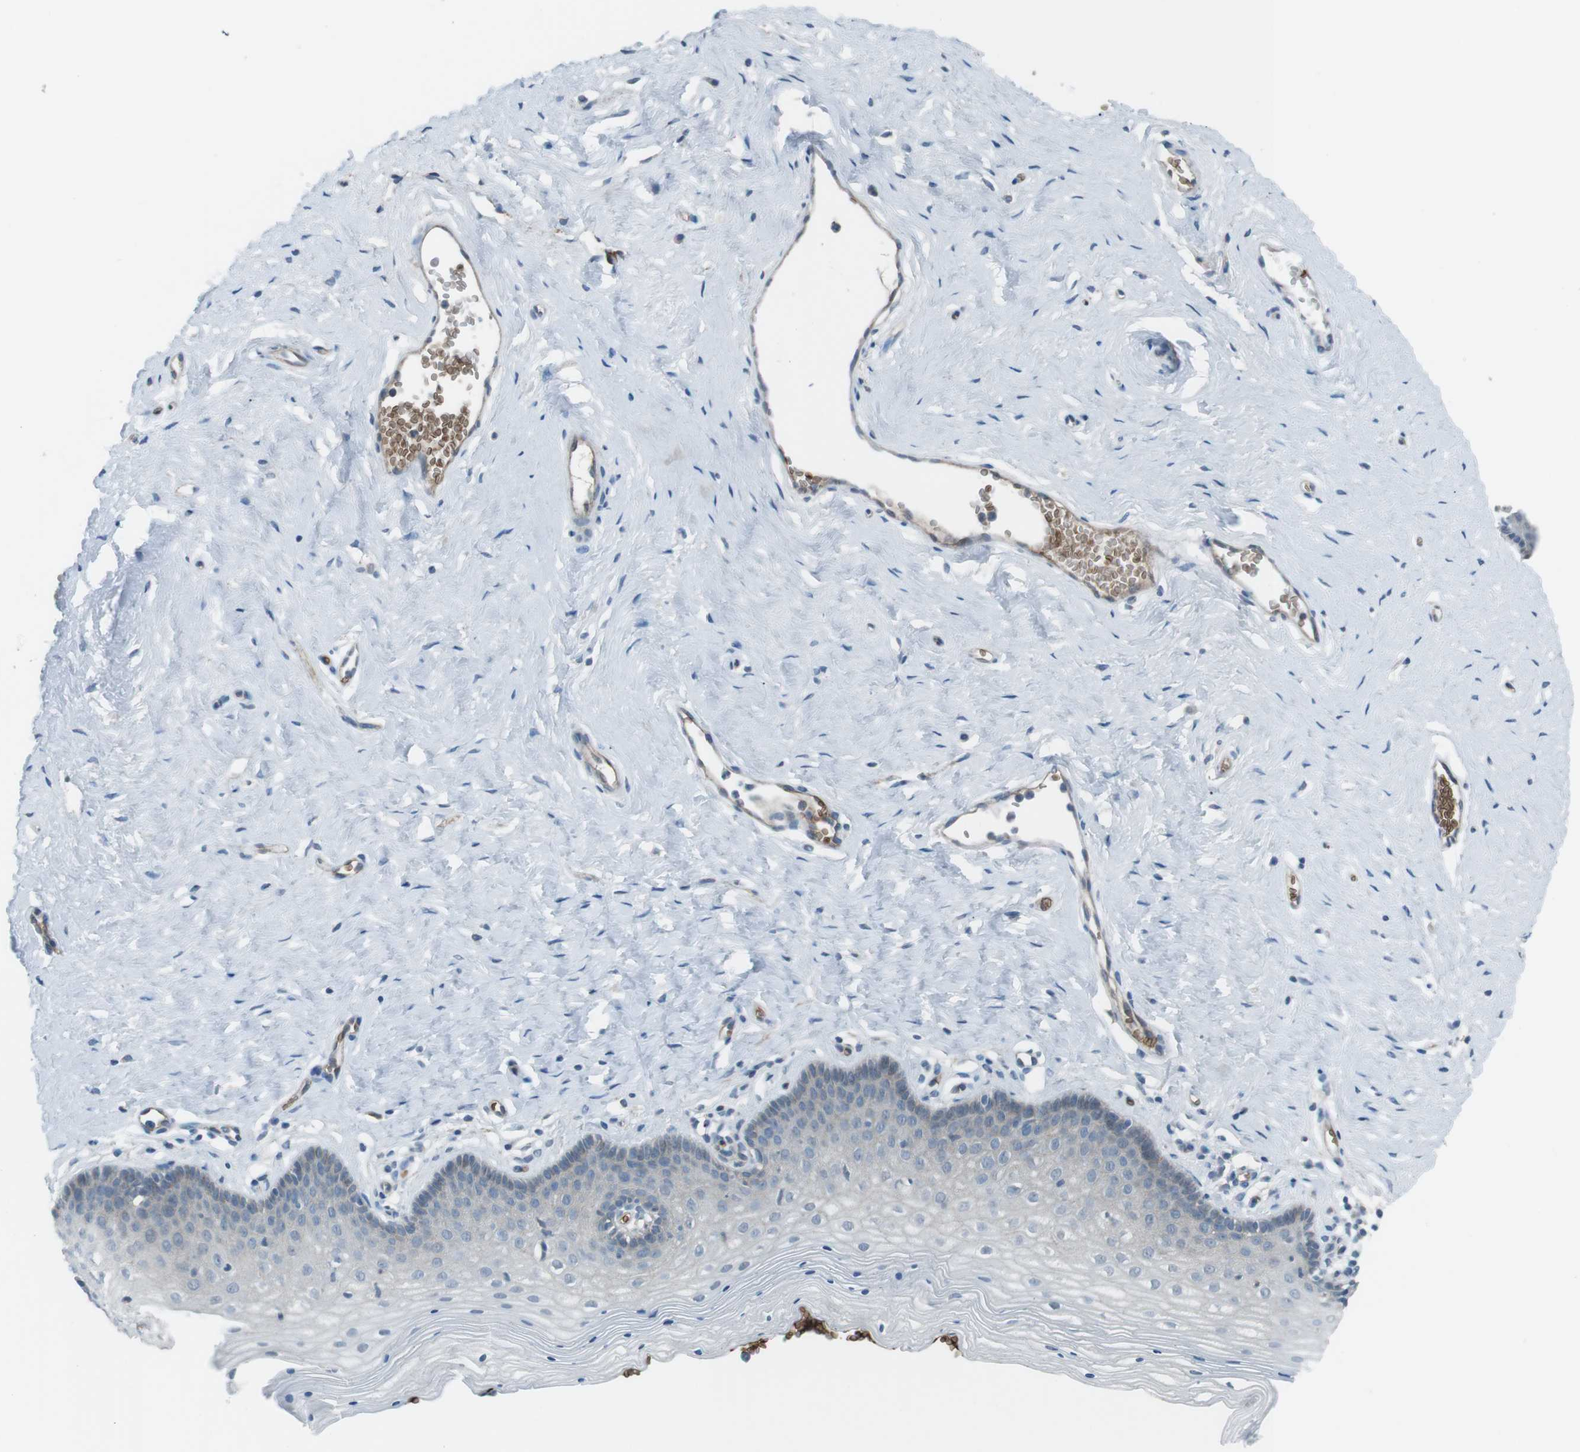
{"staining": {"intensity": "negative", "quantity": "none", "location": "none"}, "tissue": "vagina", "cell_type": "Squamous epithelial cells", "image_type": "normal", "snomed": [{"axis": "morphology", "description": "Normal tissue, NOS"}, {"axis": "topography", "description": "Vagina"}], "caption": "Squamous epithelial cells are negative for brown protein staining in normal vagina.", "gene": "SPTA1", "patient": {"sex": "female", "age": 32}}